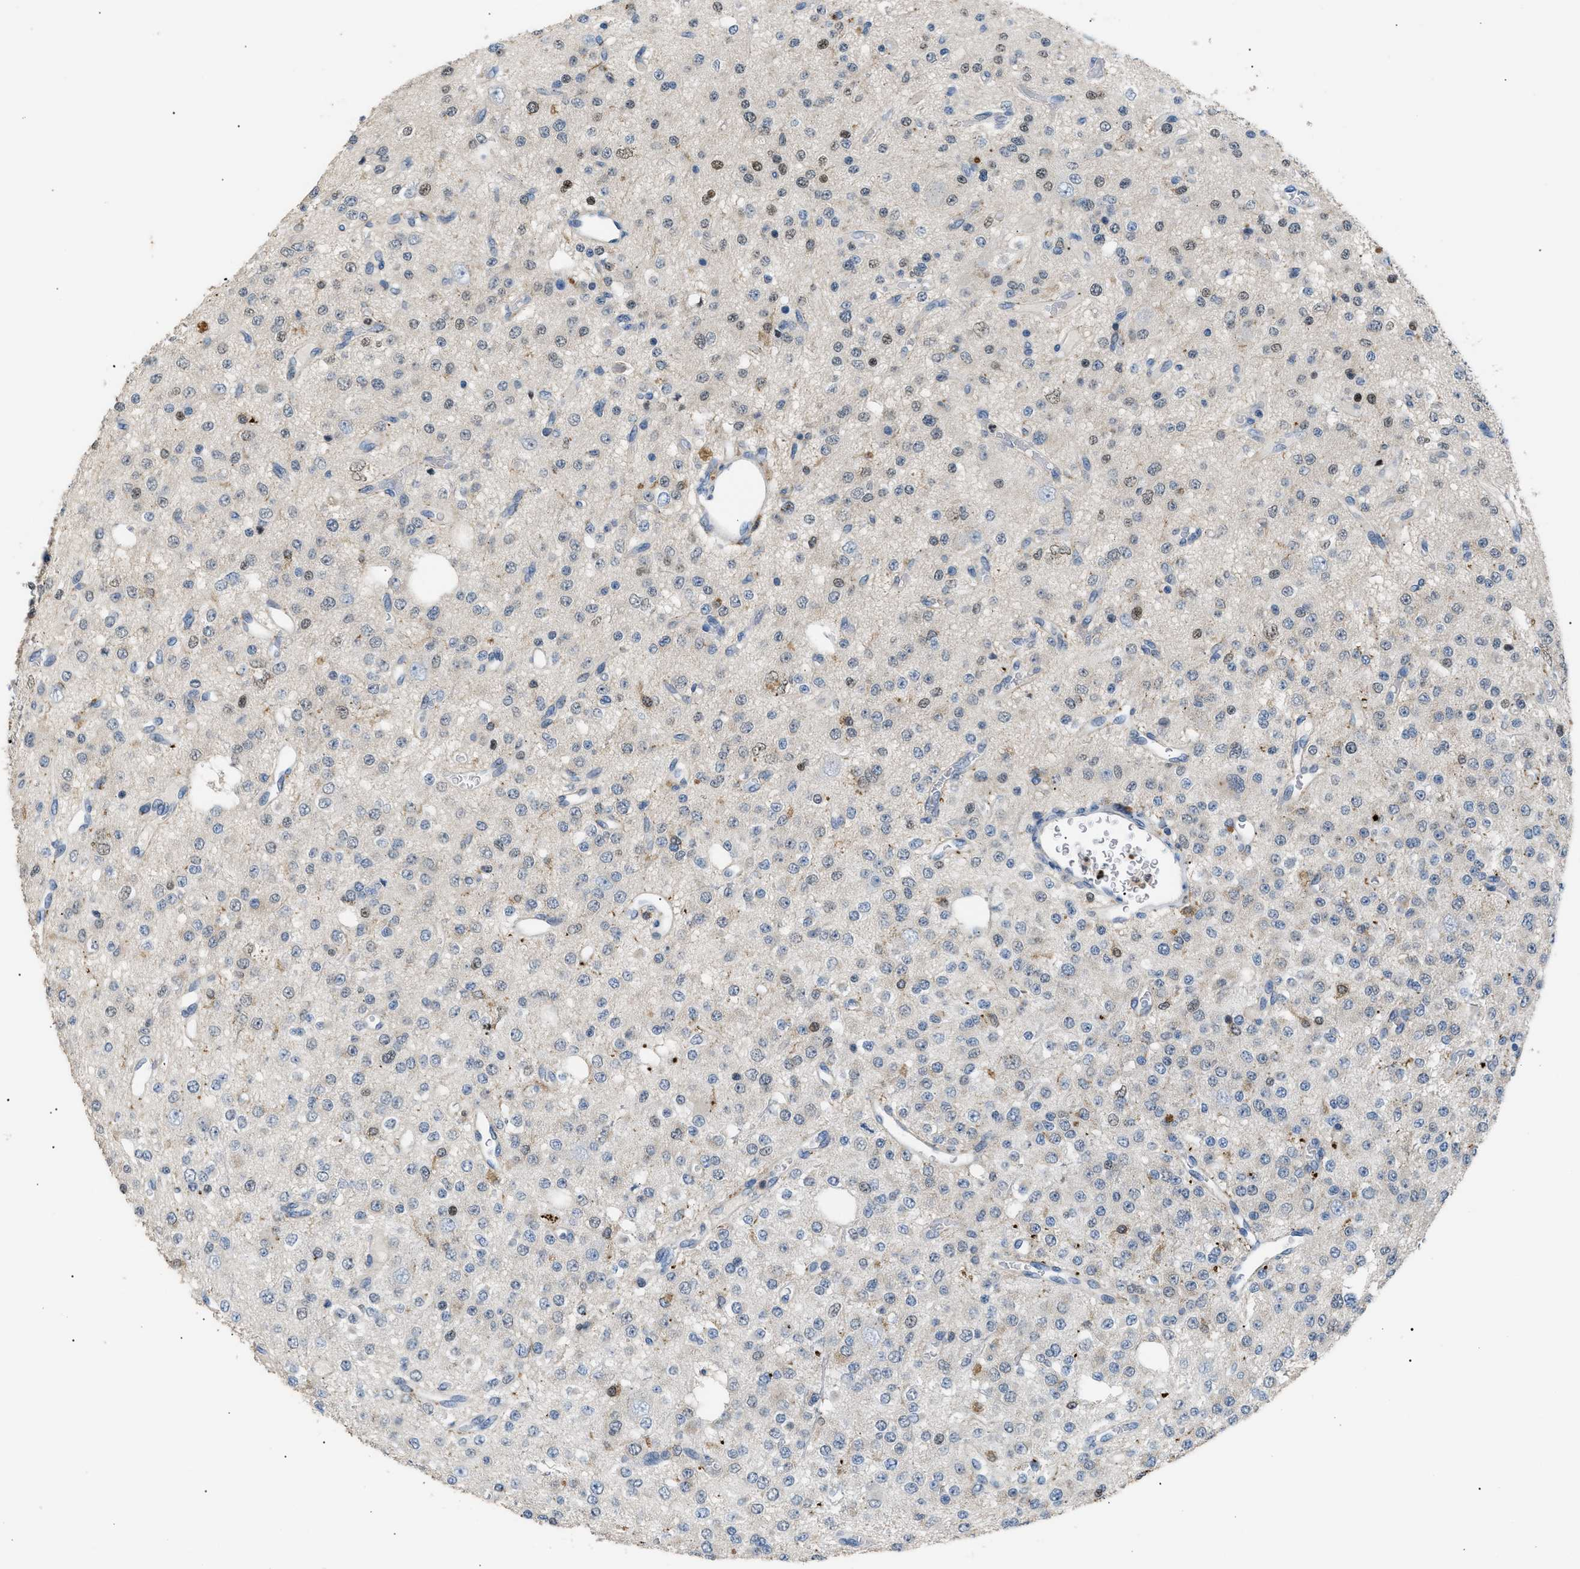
{"staining": {"intensity": "moderate", "quantity": "<25%", "location": "nuclear"}, "tissue": "glioma", "cell_type": "Tumor cells", "image_type": "cancer", "snomed": [{"axis": "morphology", "description": "Glioma, malignant, Low grade"}, {"axis": "topography", "description": "Brain"}], "caption": "Immunohistochemical staining of malignant glioma (low-grade) shows low levels of moderate nuclear expression in about <25% of tumor cells. The protein of interest is shown in brown color, while the nuclei are stained blue.", "gene": "AKR1A1", "patient": {"sex": "male", "age": 38}}